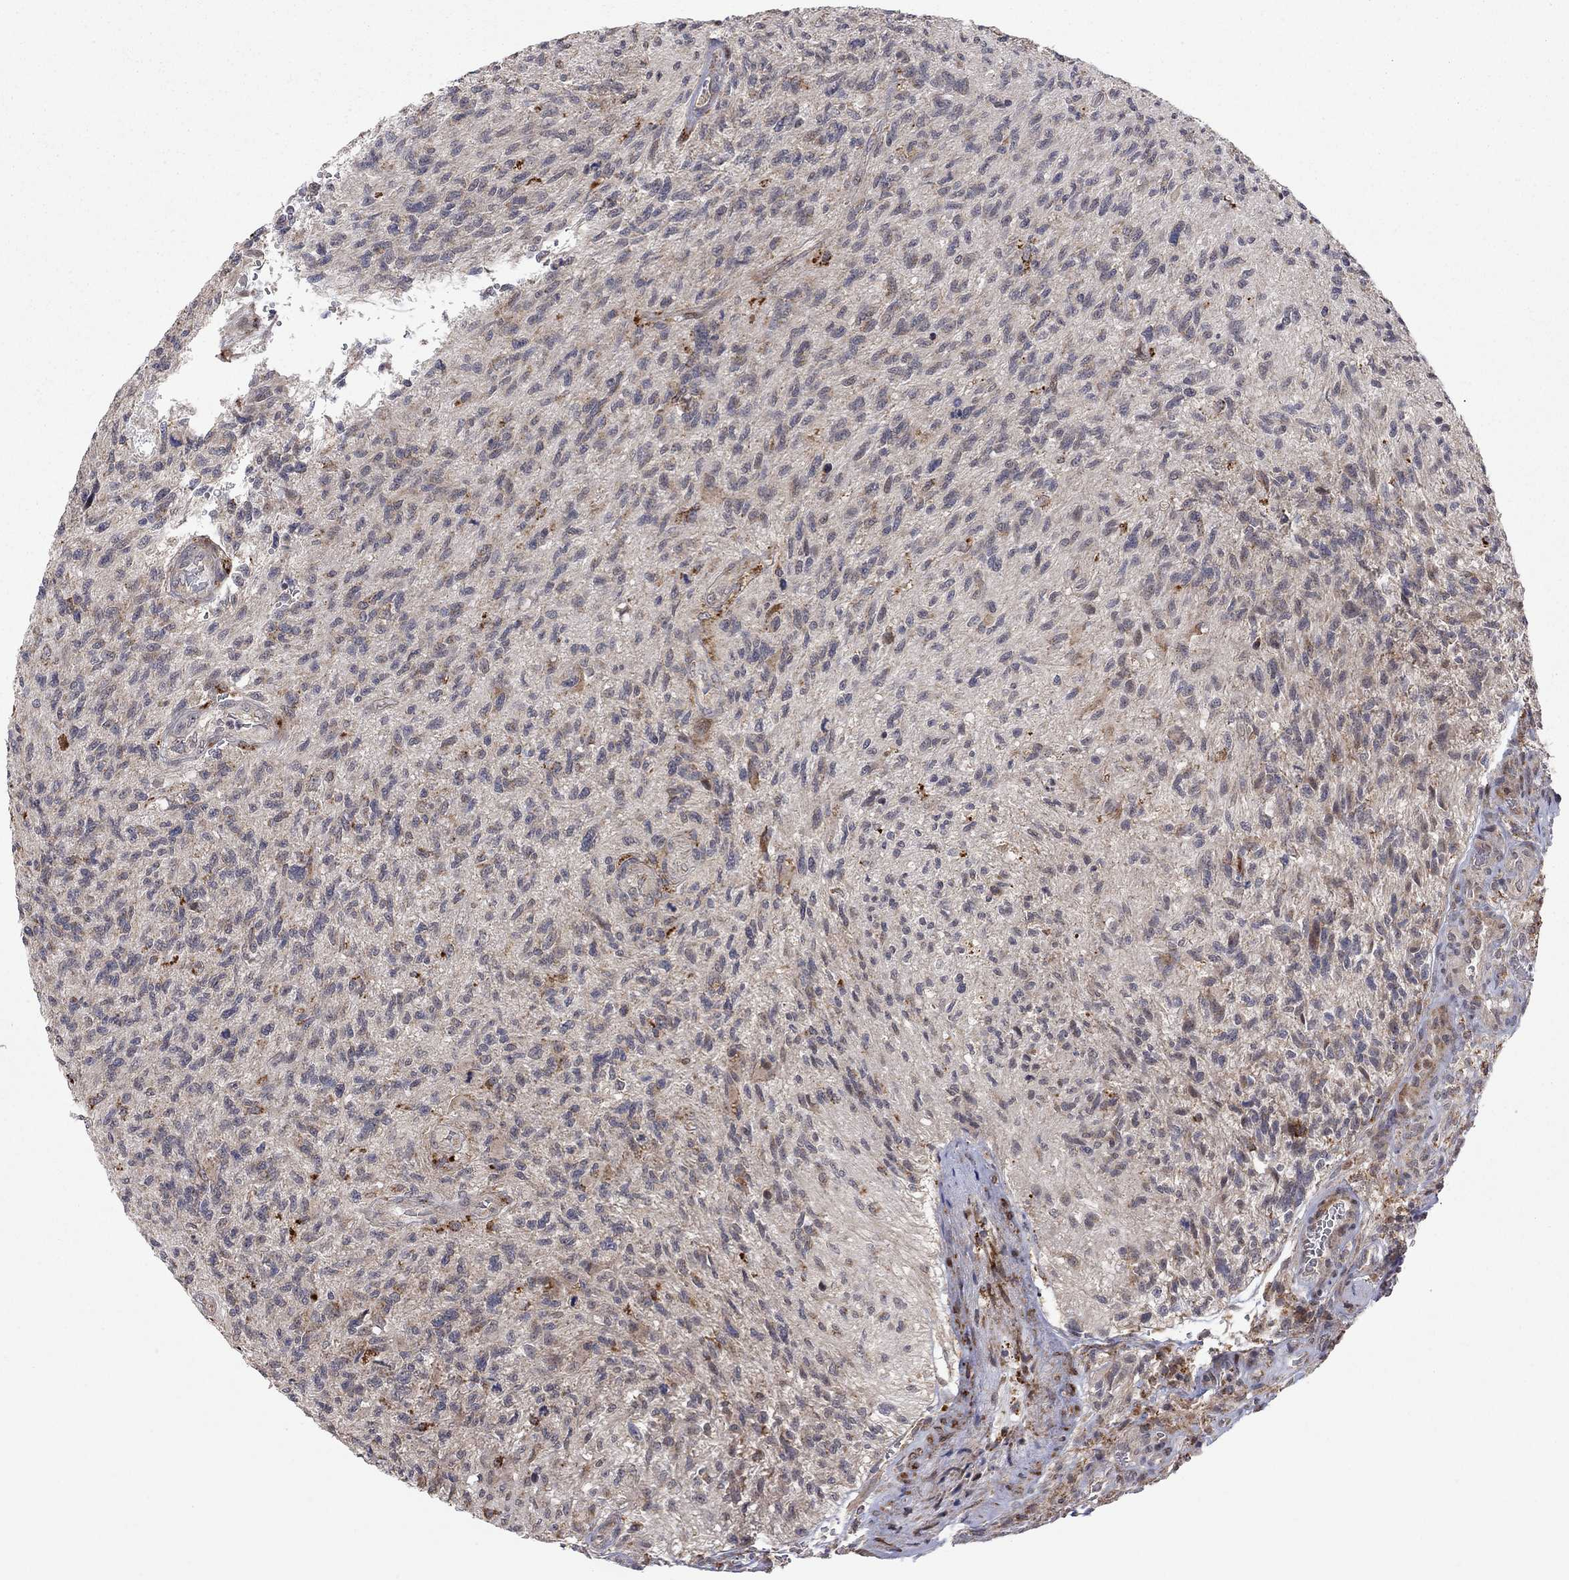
{"staining": {"intensity": "weak", "quantity": "<25%", "location": "cytoplasmic/membranous"}, "tissue": "glioma", "cell_type": "Tumor cells", "image_type": "cancer", "snomed": [{"axis": "morphology", "description": "Glioma, malignant, High grade"}, {"axis": "topography", "description": "Brain"}], "caption": "An image of human glioma is negative for staining in tumor cells.", "gene": "IDS", "patient": {"sex": "male", "age": 56}}